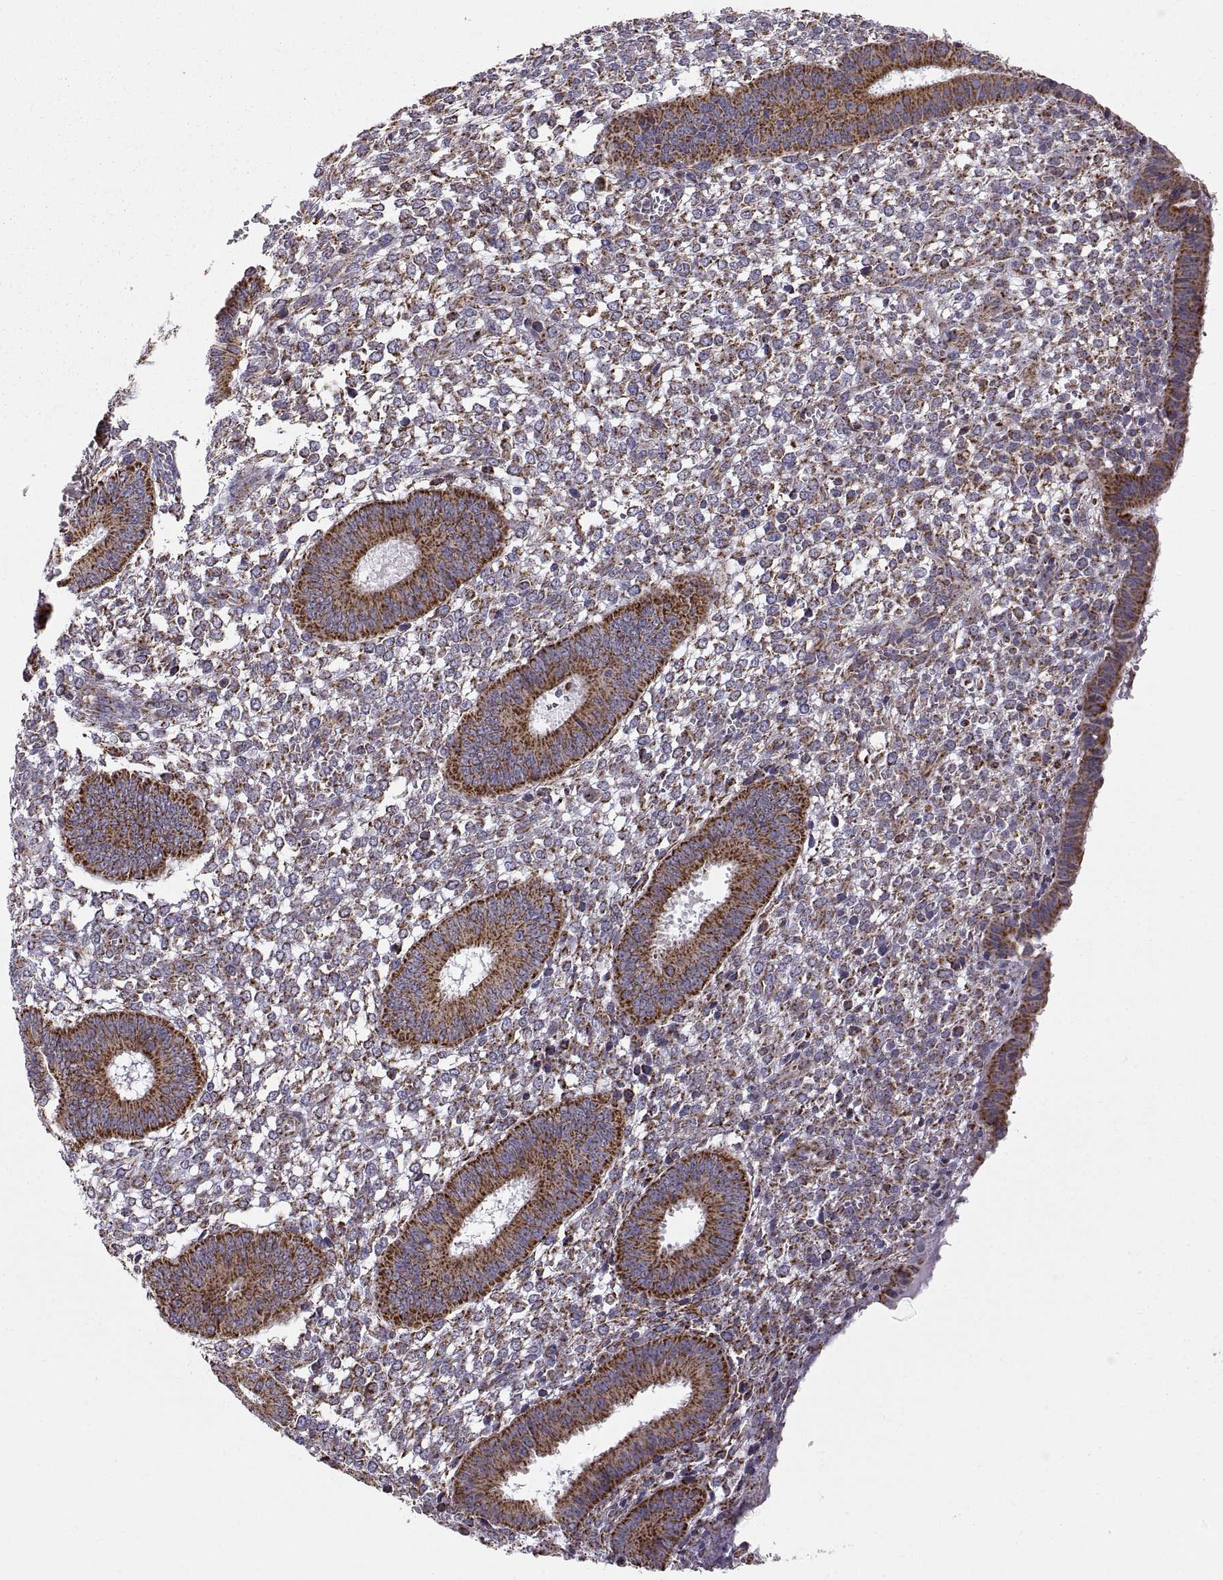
{"staining": {"intensity": "strong", "quantity": "25%-75%", "location": "cytoplasmic/membranous"}, "tissue": "endometrium", "cell_type": "Cells in endometrial stroma", "image_type": "normal", "snomed": [{"axis": "morphology", "description": "Normal tissue, NOS"}, {"axis": "topography", "description": "Endometrium"}], "caption": "Endometrium was stained to show a protein in brown. There is high levels of strong cytoplasmic/membranous positivity in approximately 25%-75% of cells in endometrial stroma. (Stains: DAB in brown, nuclei in blue, Microscopy: brightfield microscopy at high magnification).", "gene": "ARSD", "patient": {"sex": "female", "age": 42}}